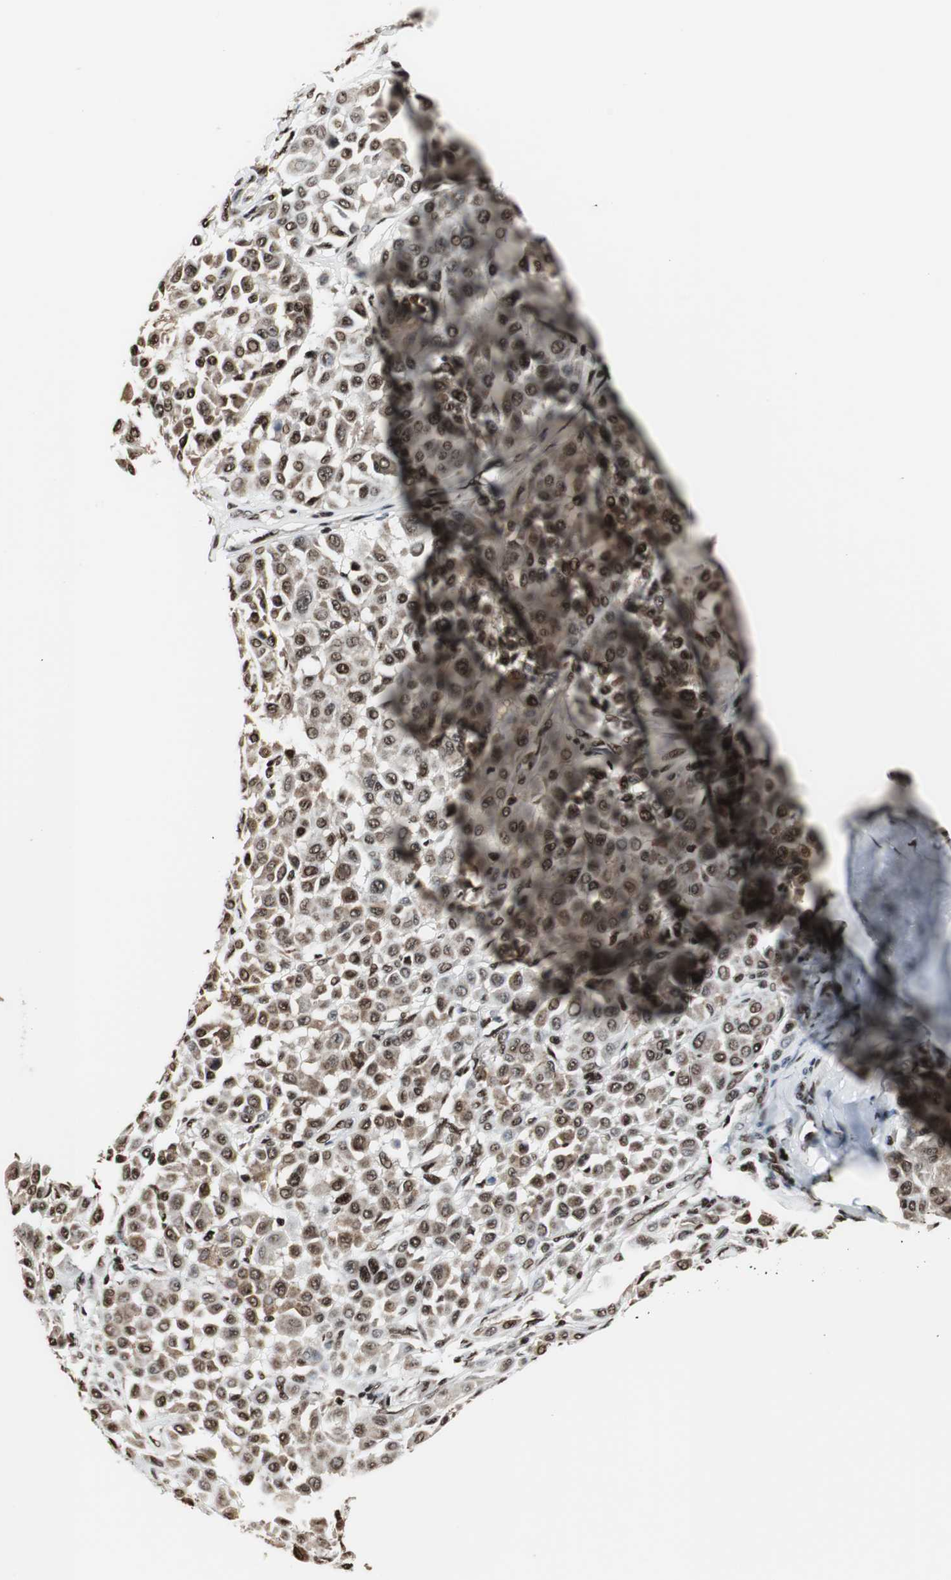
{"staining": {"intensity": "strong", "quantity": ">75%", "location": "nuclear"}, "tissue": "melanoma", "cell_type": "Tumor cells", "image_type": "cancer", "snomed": [{"axis": "morphology", "description": "Malignant melanoma, Metastatic site"}, {"axis": "topography", "description": "Soft tissue"}], "caption": "Immunohistochemistry (IHC) micrograph of neoplastic tissue: human malignant melanoma (metastatic site) stained using immunohistochemistry reveals high levels of strong protein expression localized specifically in the nuclear of tumor cells, appearing as a nuclear brown color.", "gene": "PARN", "patient": {"sex": "male", "age": 41}}